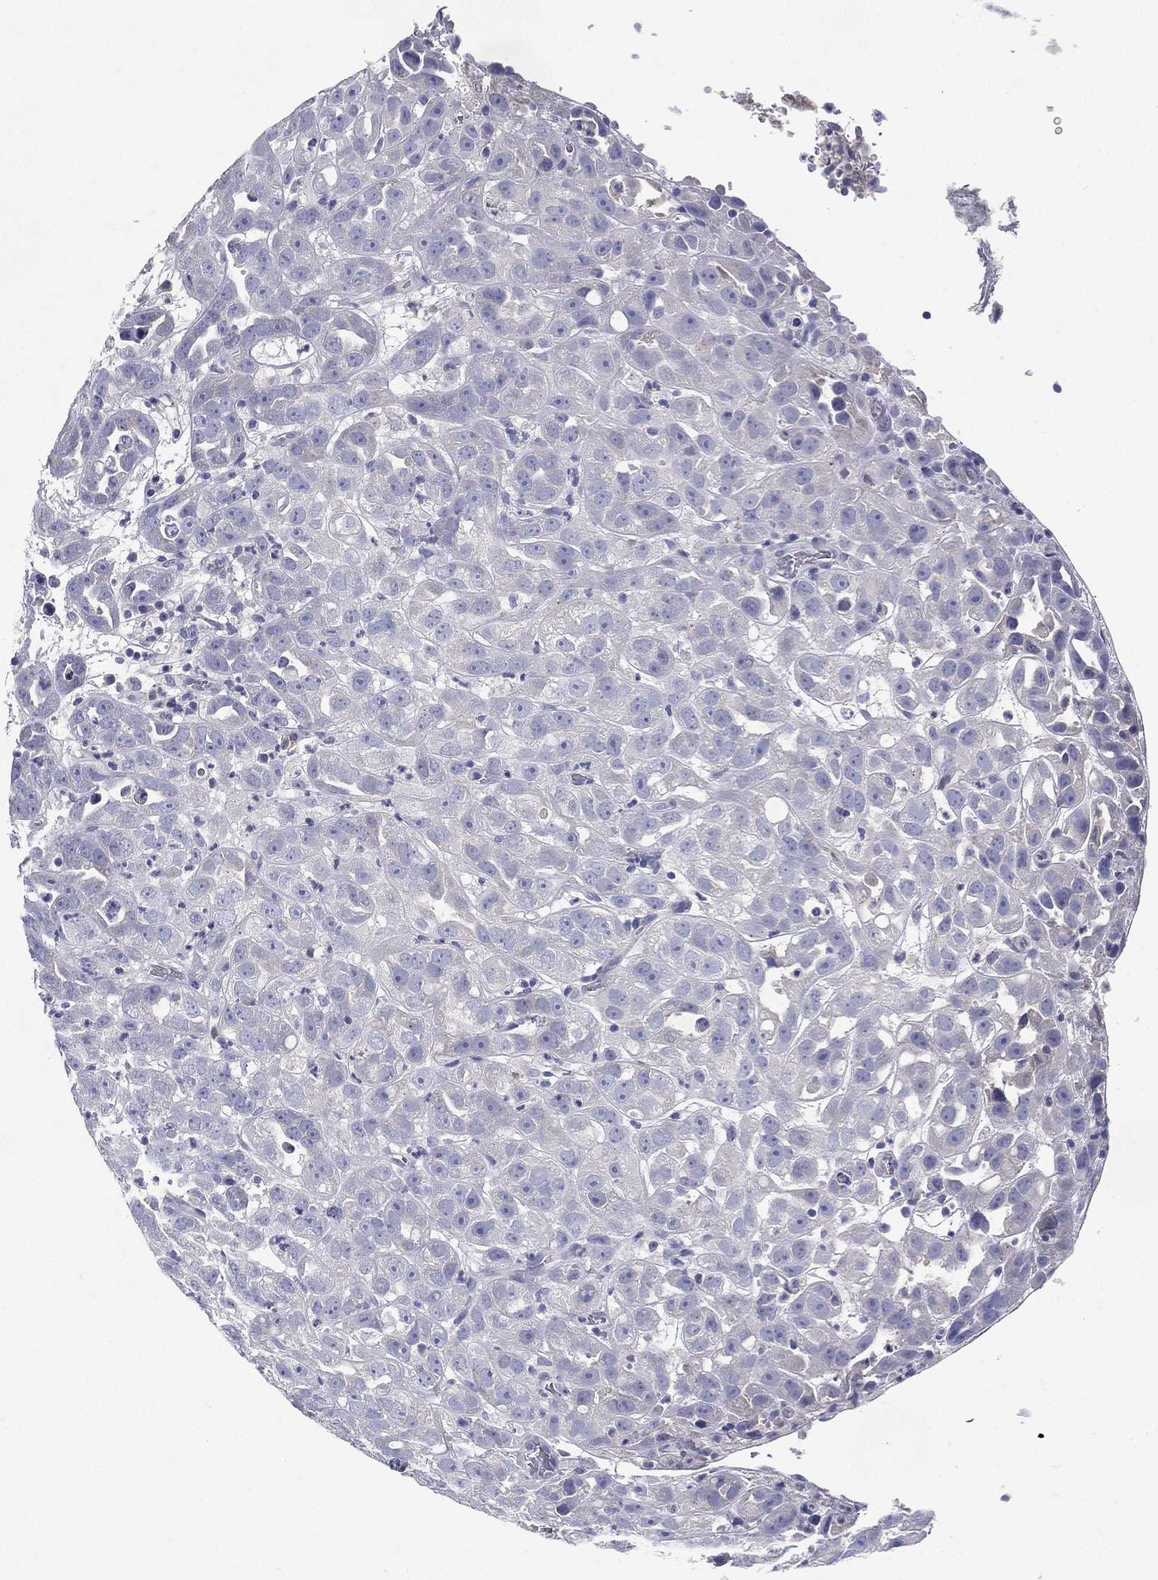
{"staining": {"intensity": "negative", "quantity": "none", "location": "none"}, "tissue": "urothelial cancer", "cell_type": "Tumor cells", "image_type": "cancer", "snomed": [{"axis": "morphology", "description": "Urothelial carcinoma, High grade"}, {"axis": "topography", "description": "Urinary bladder"}], "caption": "Image shows no protein positivity in tumor cells of high-grade urothelial carcinoma tissue. The staining is performed using DAB (3,3'-diaminobenzidine) brown chromogen with nuclei counter-stained in using hematoxylin.", "gene": "RGS13", "patient": {"sex": "female", "age": 41}}